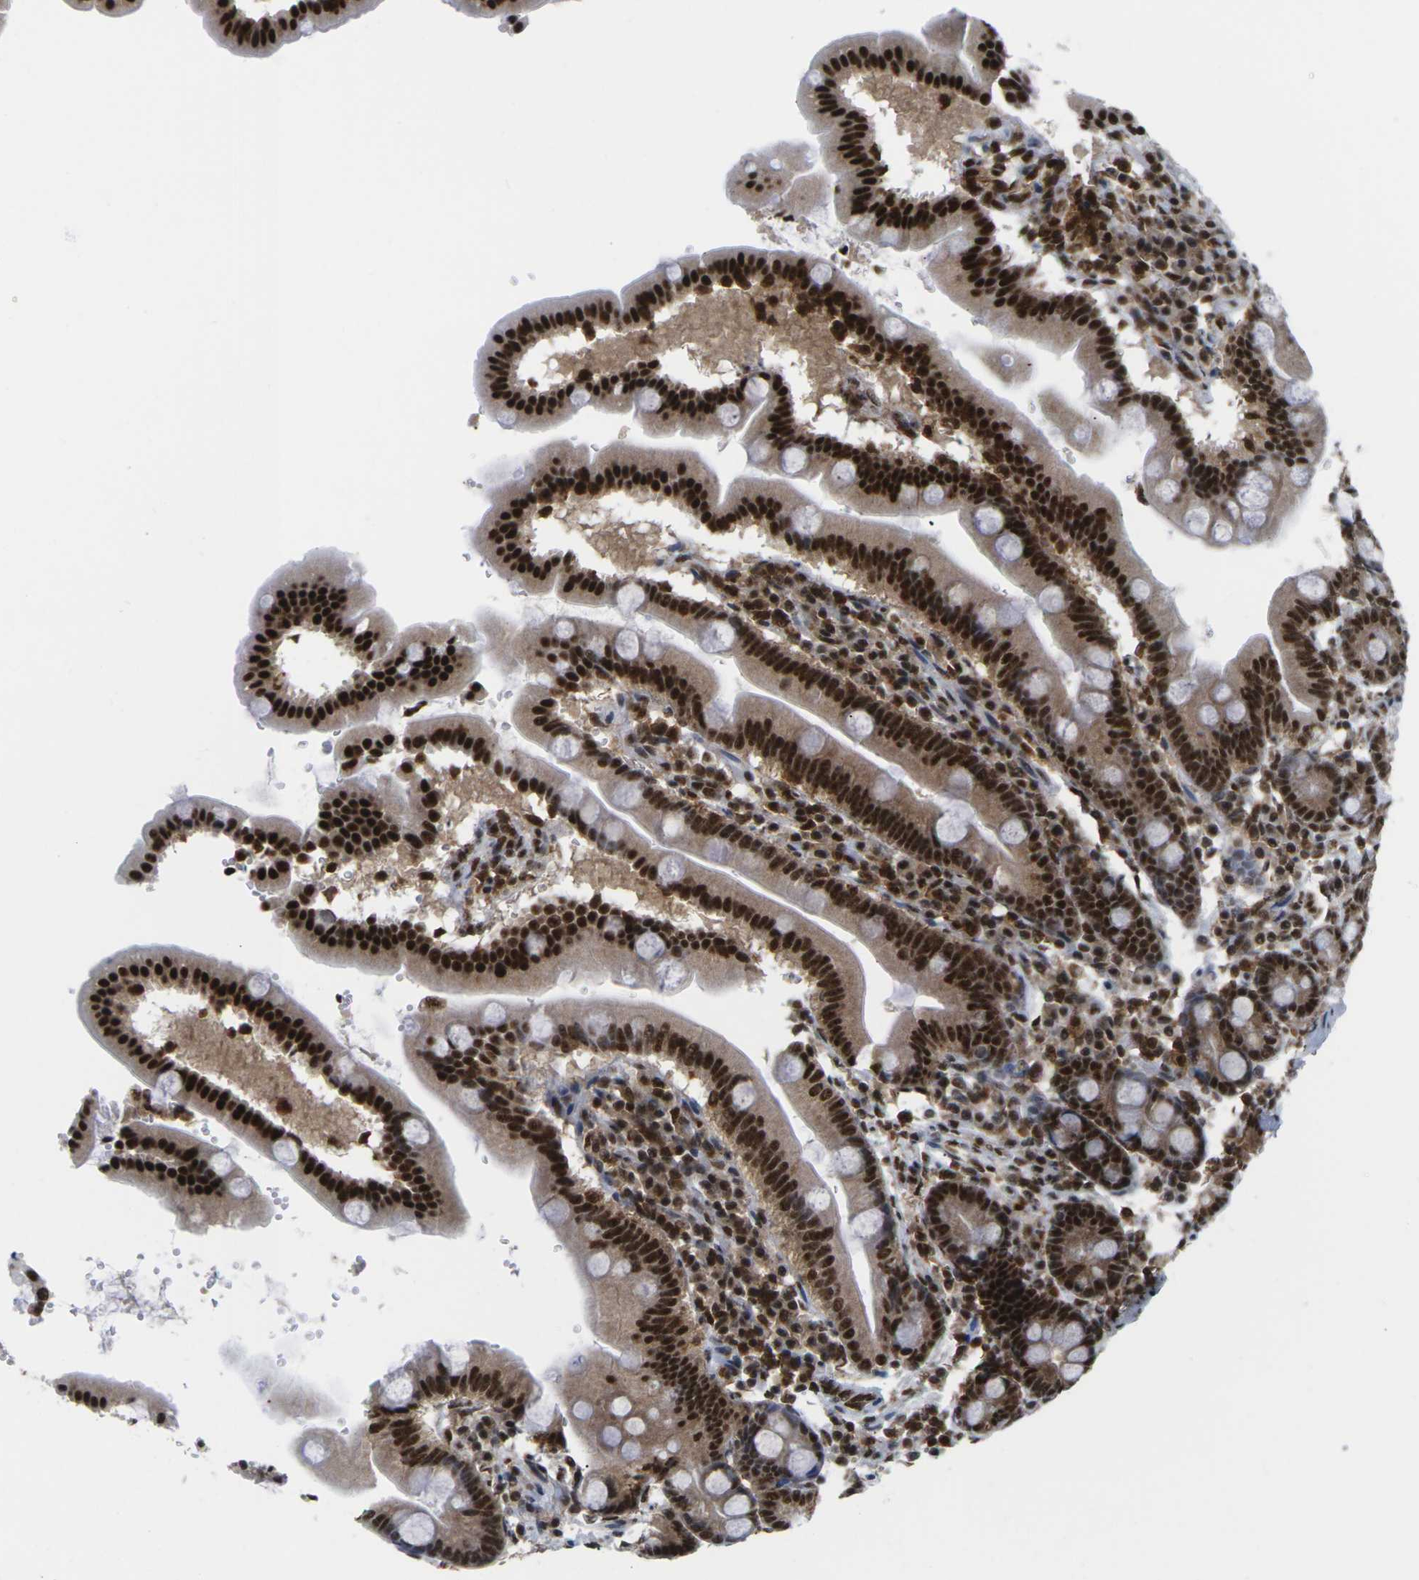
{"staining": {"intensity": "strong", "quantity": ">75%", "location": "cytoplasmic/membranous,nuclear"}, "tissue": "duodenum", "cell_type": "Glandular cells", "image_type": "normal", "snomed": [{"axis": "morphology", "description": "Normal tissue, NOS"}, {"axis": "topography", "description": "Duodenum"}], "caption": "This is an image of IHC staining of benign duodenum, which shows strong expression in the cytoplasmic/membranous,nuclear of glandular cells.", "gene": "MAGOH", "patient": {"sex": "male", "age": 50}}